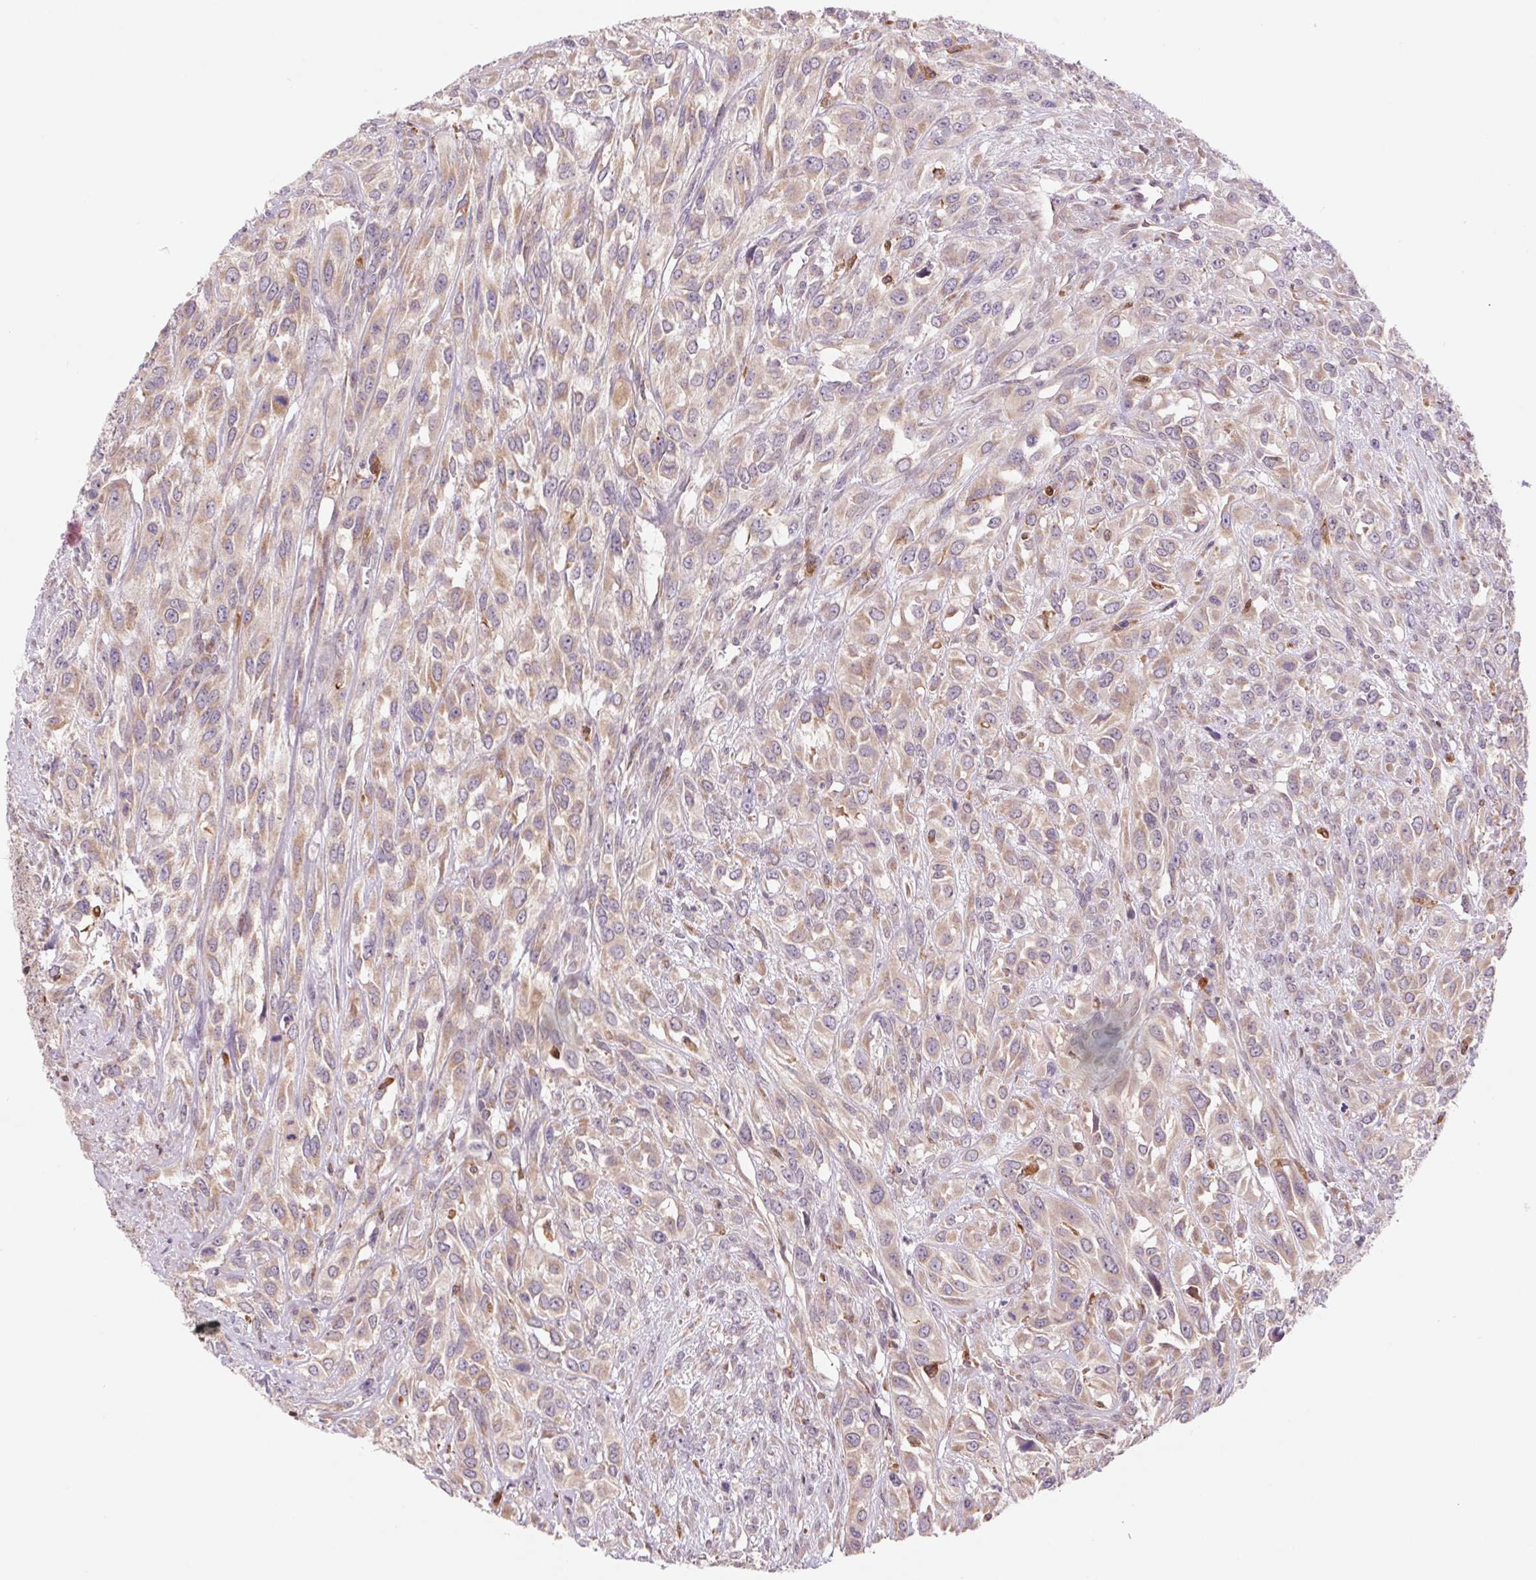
{"staining": {"intensity": "weak", "quantity": ">75%", "location": "cytoplasmic/membranous"}, "tissue": "urothelial cancer", "cell_type": "Tumor cells", "image_type": "cancer", "snomed": [{"axis": "morphology", "description": "Urothelial carcinoma, High grade"}, {"axis": "topography", "description": "Urinary bladder"}], "caption": "The micrograph shows a brown stain indicating the presence of a protein in the cytoplasmic/membranous of tumor cells in urothelial carcinoma (high-grade).", "gene": "KLHL20", "patient": {"sex": "male", "age": 67}}